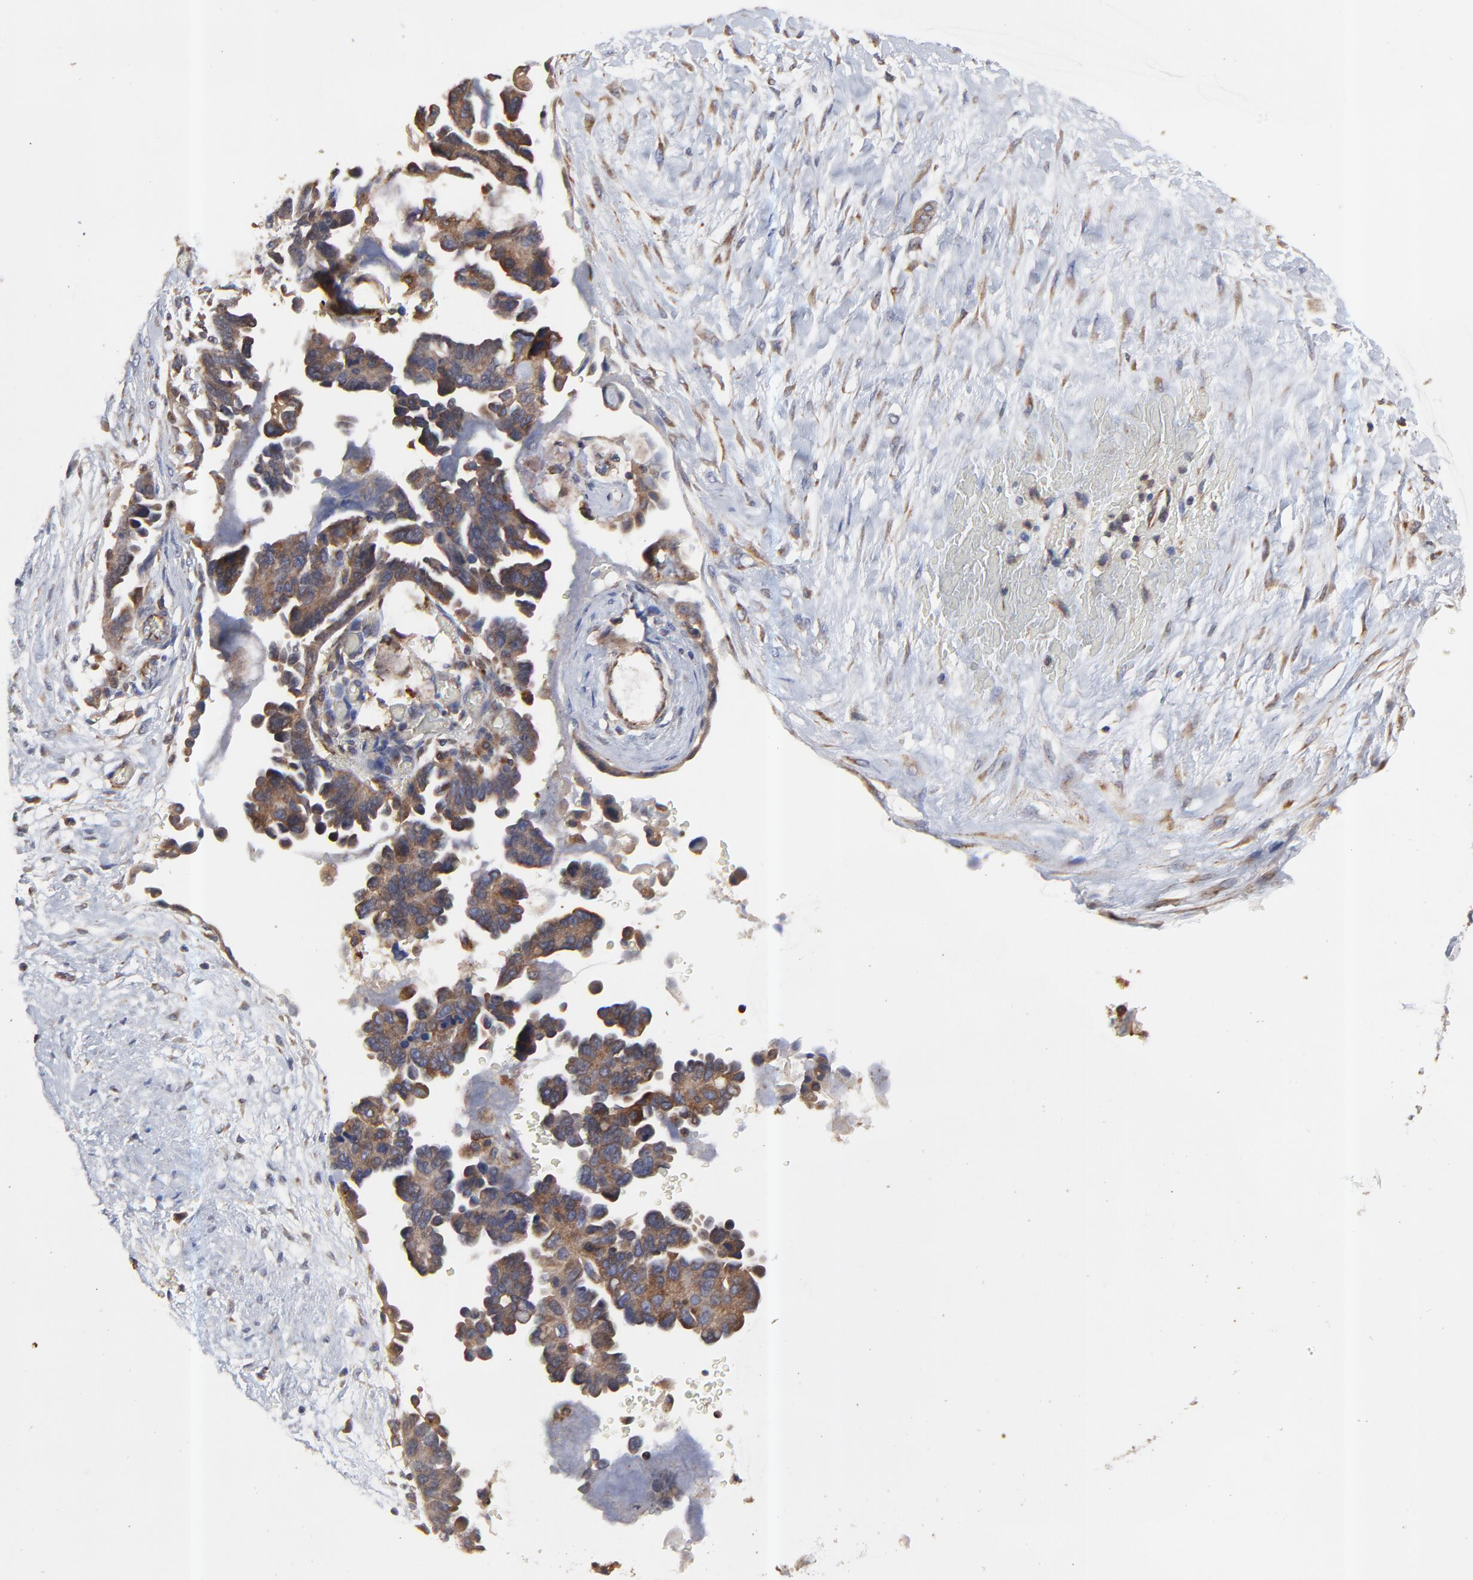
{"staining": {"intensity": "strong", "quantity": ">75%", "location": "cytoplasmic/membranous"}, "tissue": "ovarian cancer", "cell_type": "Tumor cells", "image_type": "cancer", "snomed": [{"axis": "morphology", "description": "Cystadenocarcinoma, serous, NOS"}, {"axis": "topography", "description": "Ovary"}], "caption": "Ovarian cancer (serous cystadenocarcinoma) tissue demonstrates strong cytoplasmic/membranous expression in about >75% of tumor cells", "gene": "RAB9A", "patient": {"sex": "female", "age": 63}}